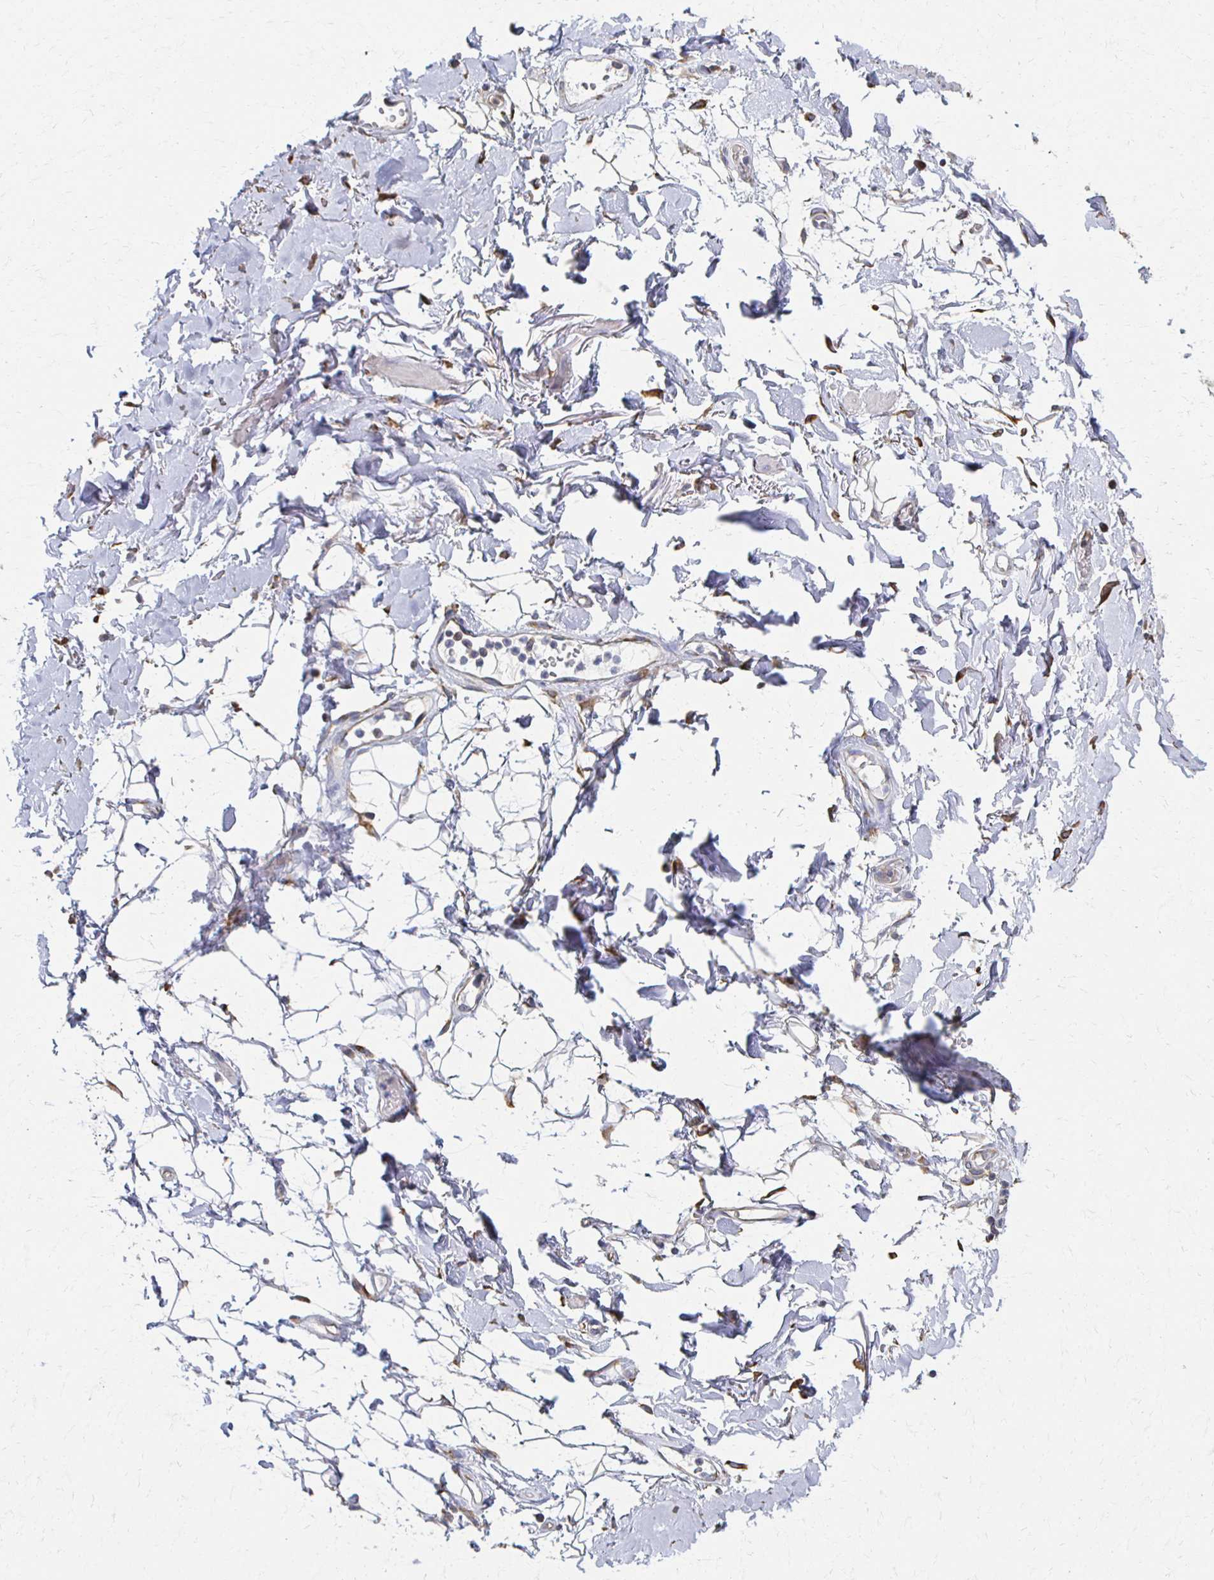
{"staining": {"intensity": "negative", "quantity": "none", "location": "none"}, "tissue": "adipose tissue", "cell_type": "Adipocytes", "image_type": "normal", "snomed": [{"axis": "morphology", "description": "Normal tissue, NOS"}, {"axis": "topography", "description": "Anal"}, {"axis": "topography", "description": "Peripheral nerve tissue"}], "caption": "Immunohistochemistry (IHC) histopathology image of benign adipose tissue stained for a protein (brown), which demonstrates no expression in adipocytes. (DAB (3,3'-diaminobenzidine) IHC, high magnification).", "gene": "ATP1A3", "patient": {"sex": "male", "age": 78}}